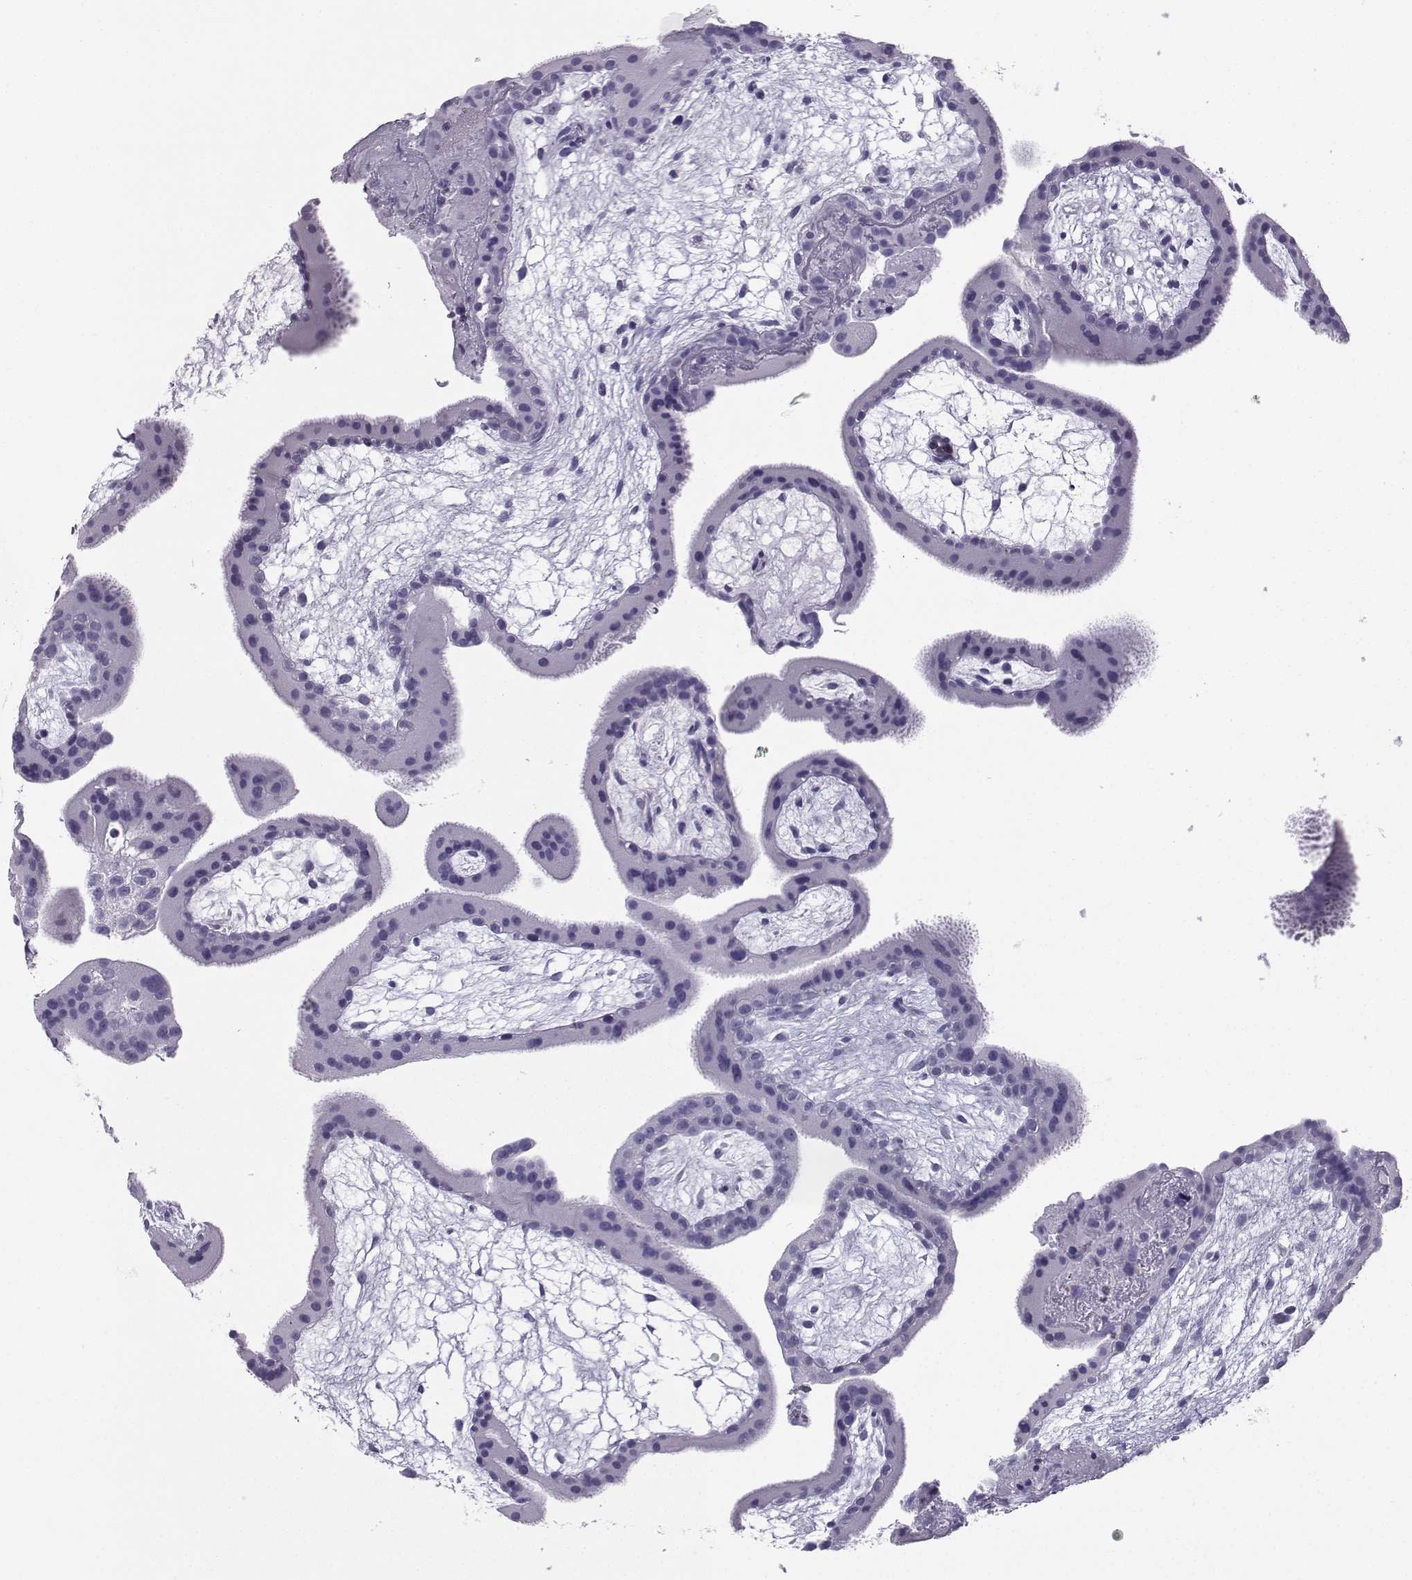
{"staining": {"intensity": "negative", "quantity": "none", "location": "none"}, "tissue": "placenta", "cell_type": "Decidual cells", "image_type": "normal", "snomed": [{"axis": "morphology", "description": "Normal tissue, NOS"}, {"axis": "topography", "description": "Placenta"}], "caption": "Normal placenta was stained to show a protein in brown. There is no significant staining in decidual cells. (Immunohistochemistry, brightfield microscopy, high magnification).", "gene": "NEFL", "patient": {"sex": "female", "age": 19}}